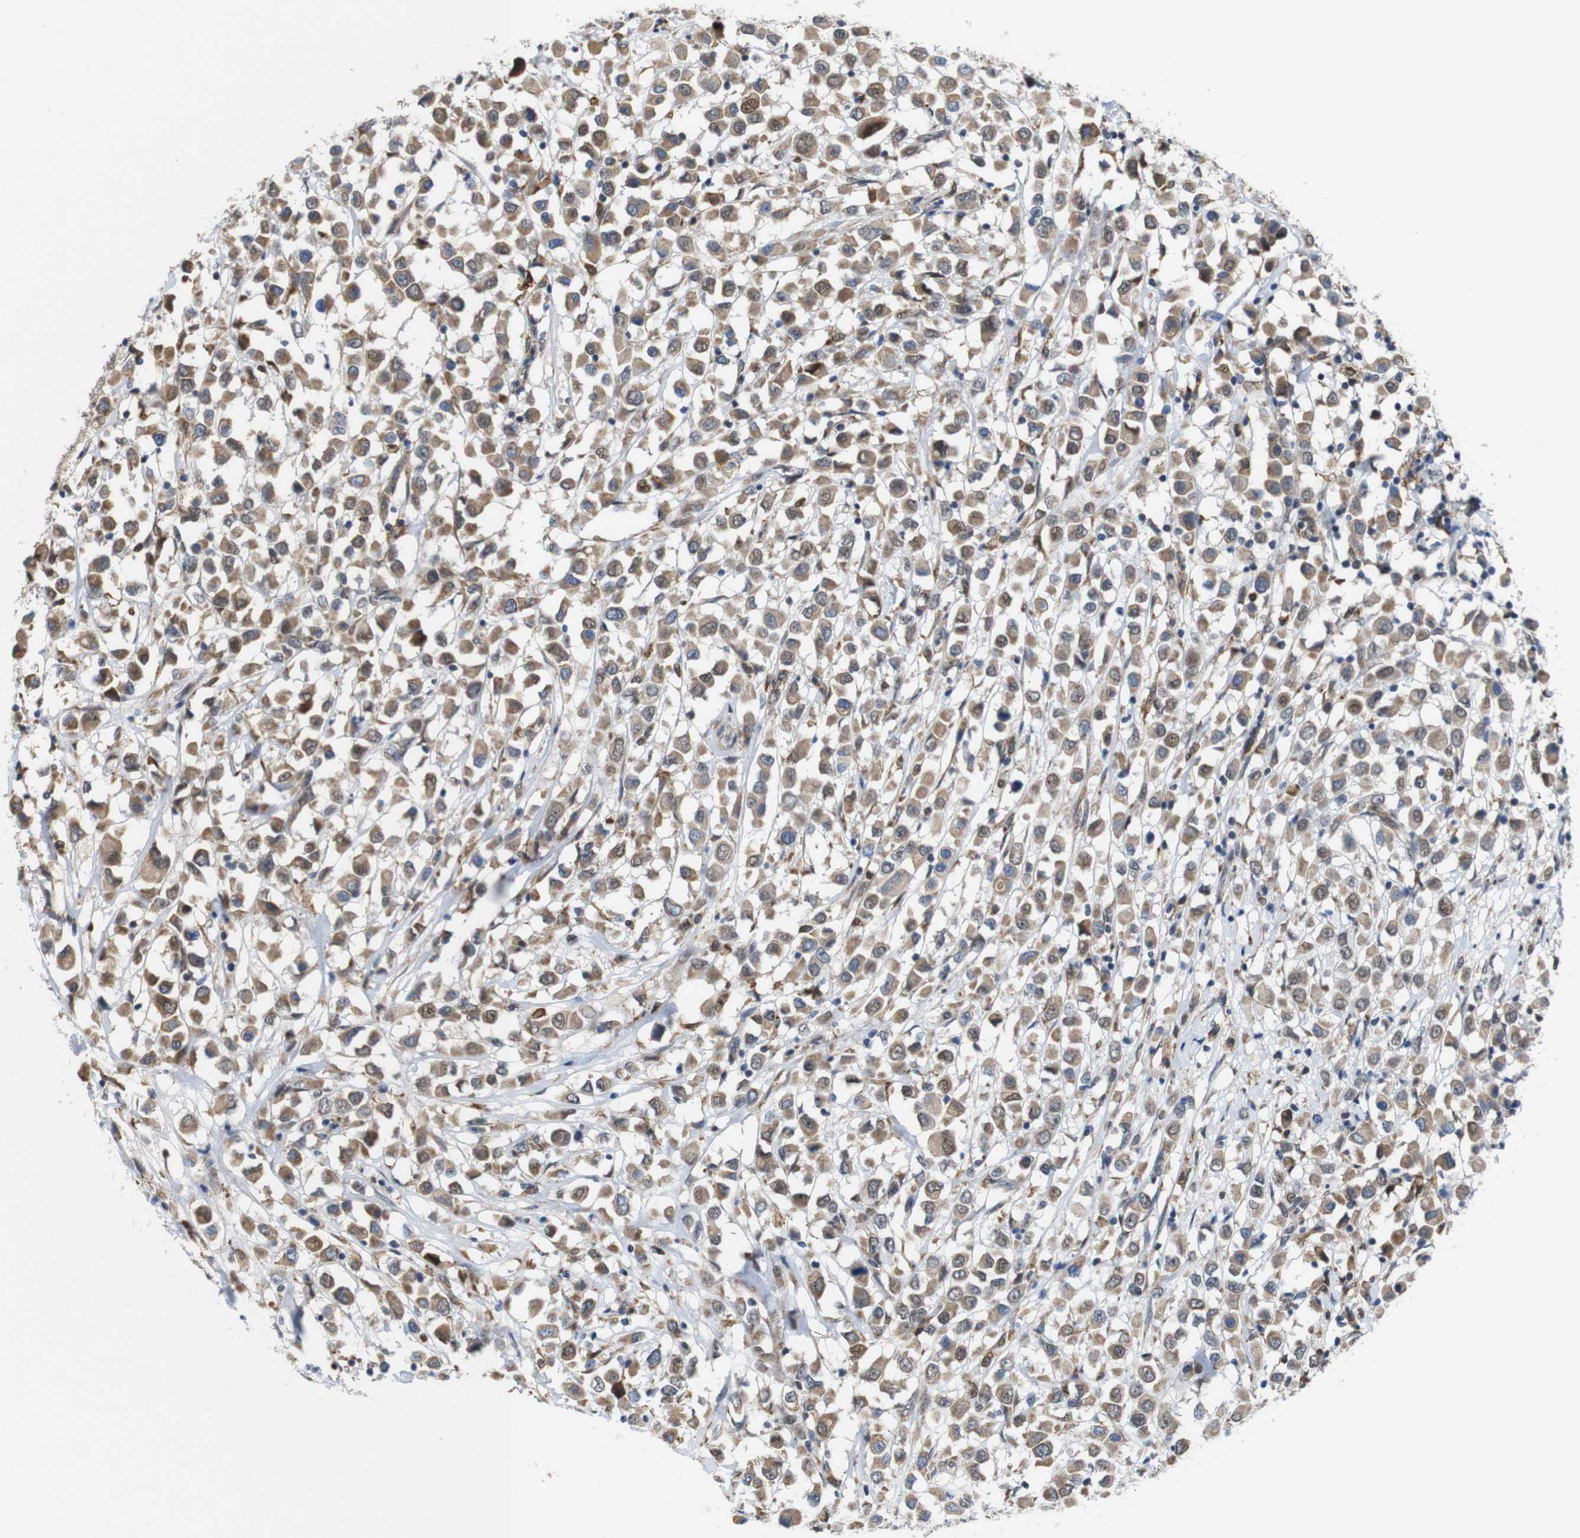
{"staining": {"intensity": "moderate", "quantity": ">75%", "location": "cytoplasmic/membranous,nuclear"}, "tissue": "breast cancer", "cell_type": "Tumor cells", "image_type": "cancer", "snomed": [{"axis": "morphology", "description": "Duct carcinoma"}, {"axis": "topography", "description": "Breast"}], "caption": "This photomicrograph reveals breast cancer (invasive ductal carcinoma) stained with immunohistochemistry to label a protein in brown. The cytoplasmic/membranous and nuclear of tumor cells show moderate positivity for the protein. Nuclei are counter-stained blue.", "gene": "PNMA8A", "patient": {"sex": "female", "age": 61}}